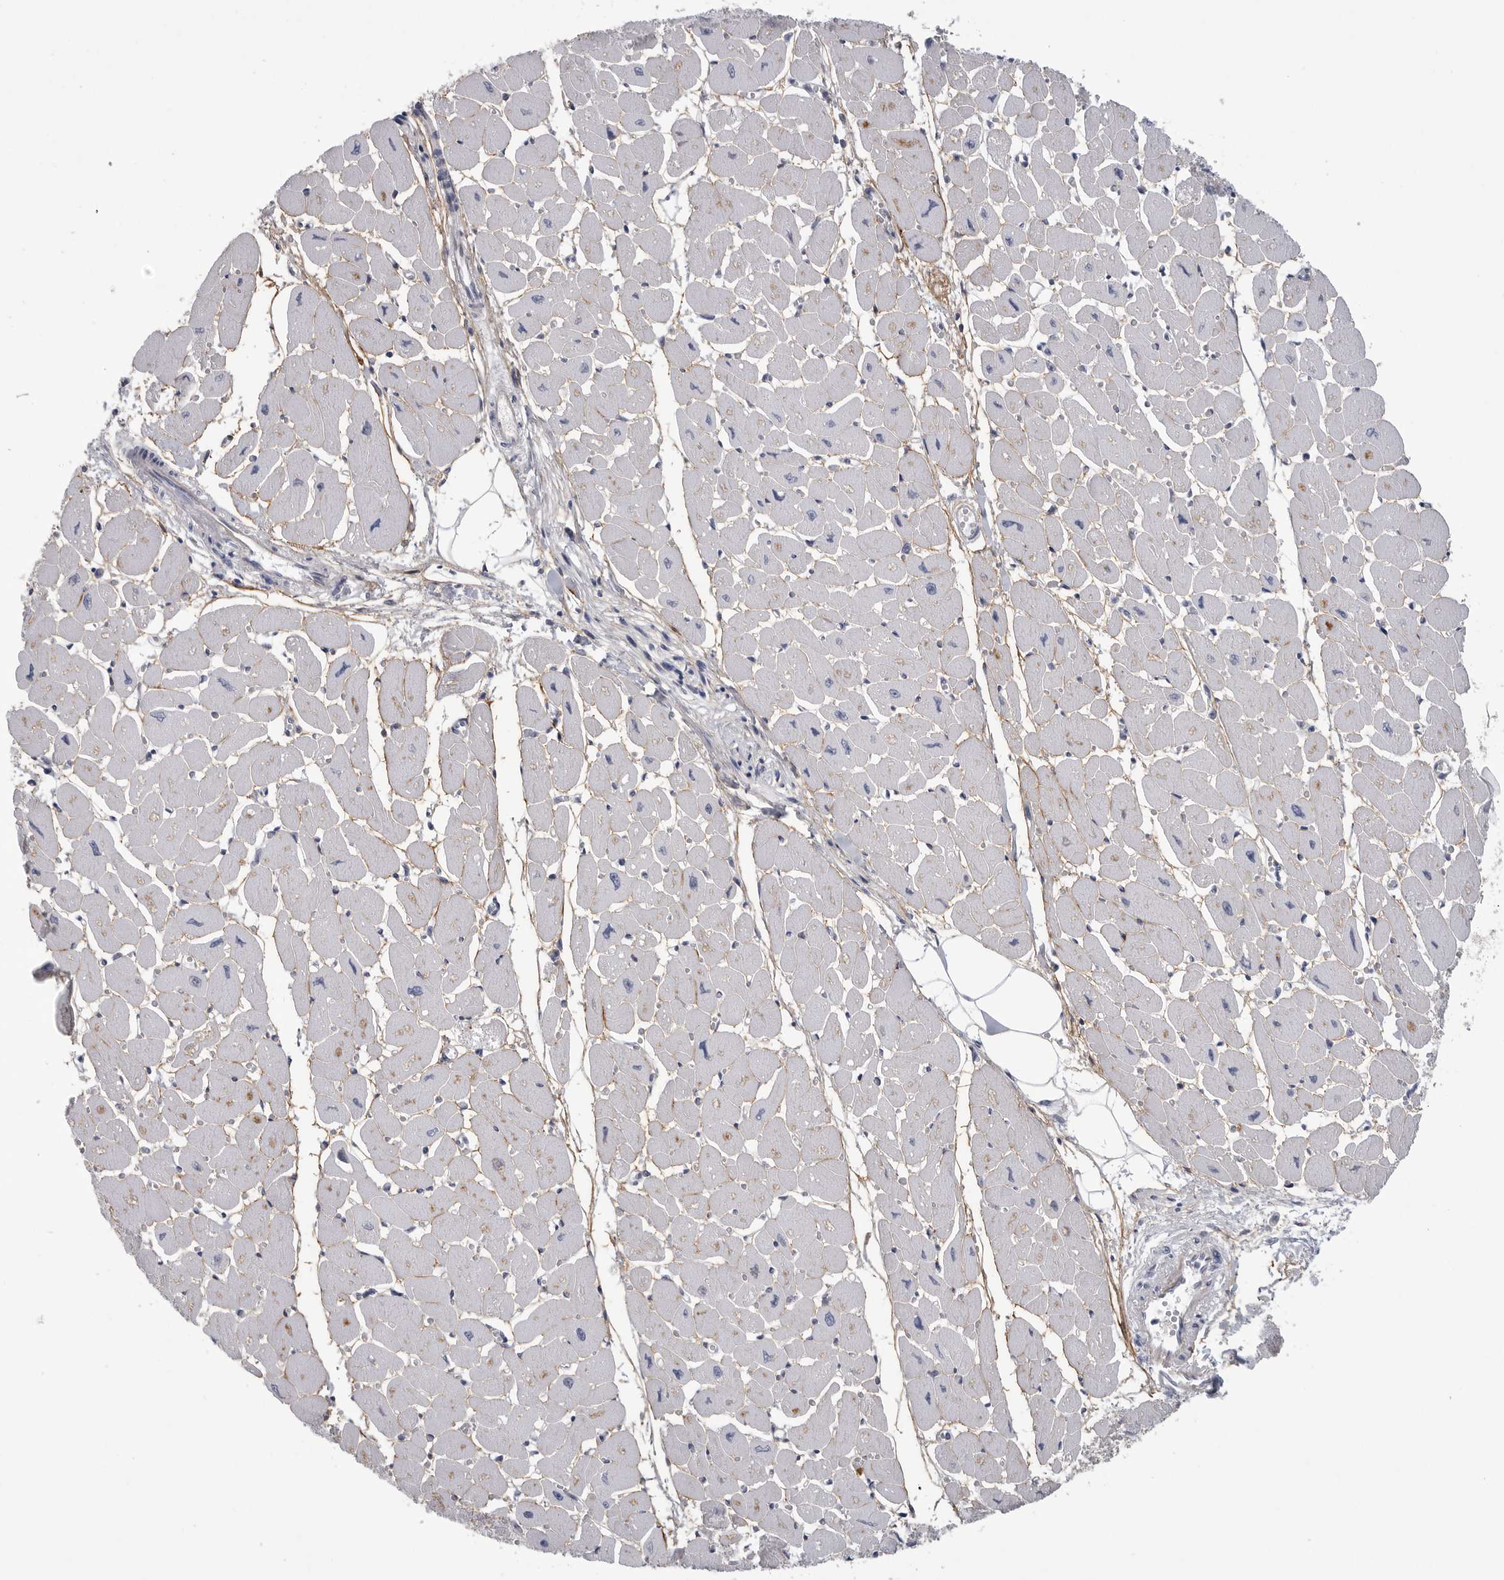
{"staining": {"intensity": "negative", "quantity": "none", "location": "none"}, "tissue": "heart muscle", "cell_type": "Cardiomyocytes", "image_type": "normal", "snomed": [{"axis": "morphology", "description": "Normal tissue, NOS"}, {"axis": "topography", "description": "Heart"}], "caption": "This image is of benign heart muscle stained with immunohistochemistry (IHC) to label a protein in brown with the nuclei are counter-stained blue. There is no staining in cardiomyocytes.", "gene": "SDC3", "patient": {"sex": "female", "age": 54}}